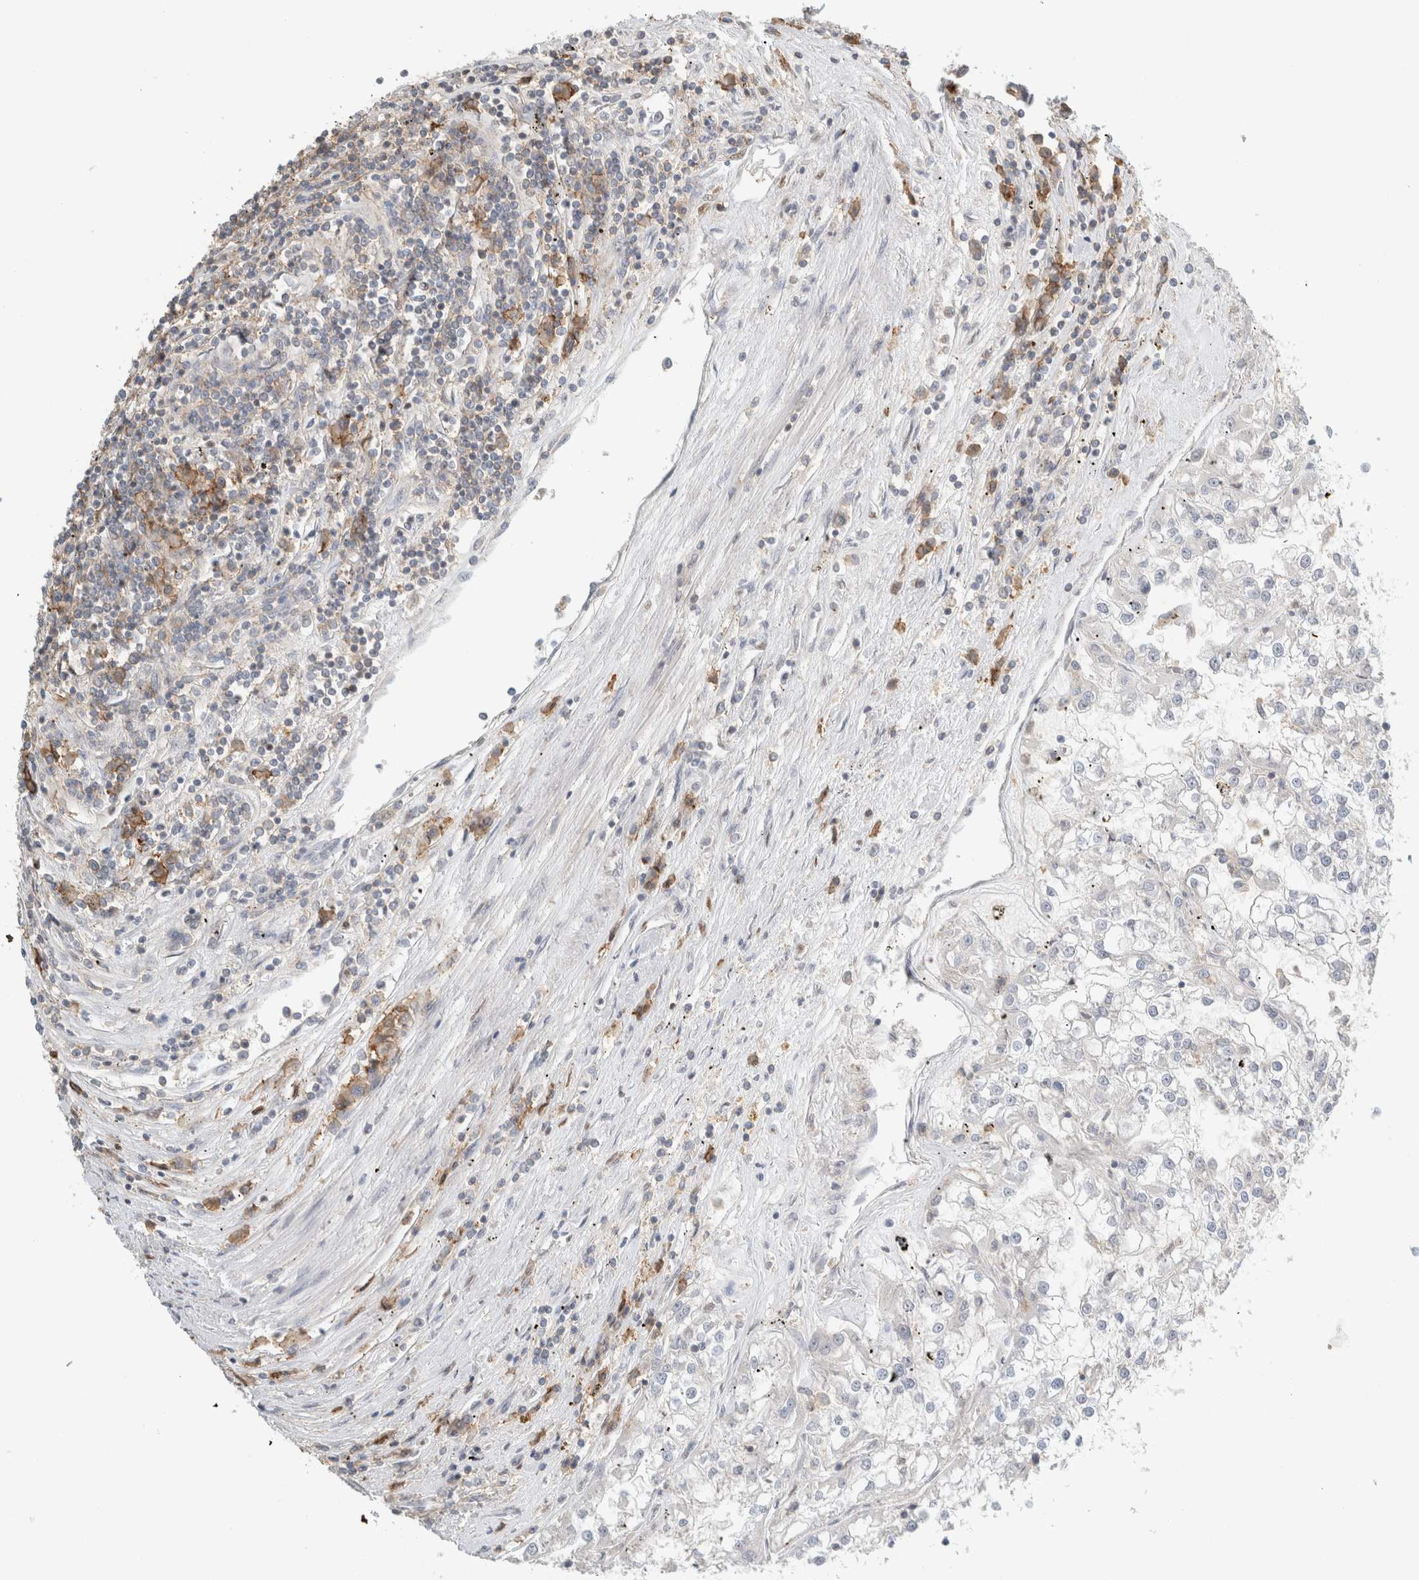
{"staining": {"intensity": "moderate", "quantity": "<25%", "location": "cytoplasmic/membranous"}, "tissue": "renal cancer", "cell_type": "Tumor cells", "image_type": "cancer", "snomed": [{"axis": "morphology", "description": "Adenocarcinoma, NOS"}, {"axis": "topography", "description": "Kidney"}], "caption": "Adenocarcinoma (renal) stained with a protein marker demonstrates moderate staining in tumor cells.", "gene": "ERCC6L2", "patient": {"sex": "female", "age": 52}}